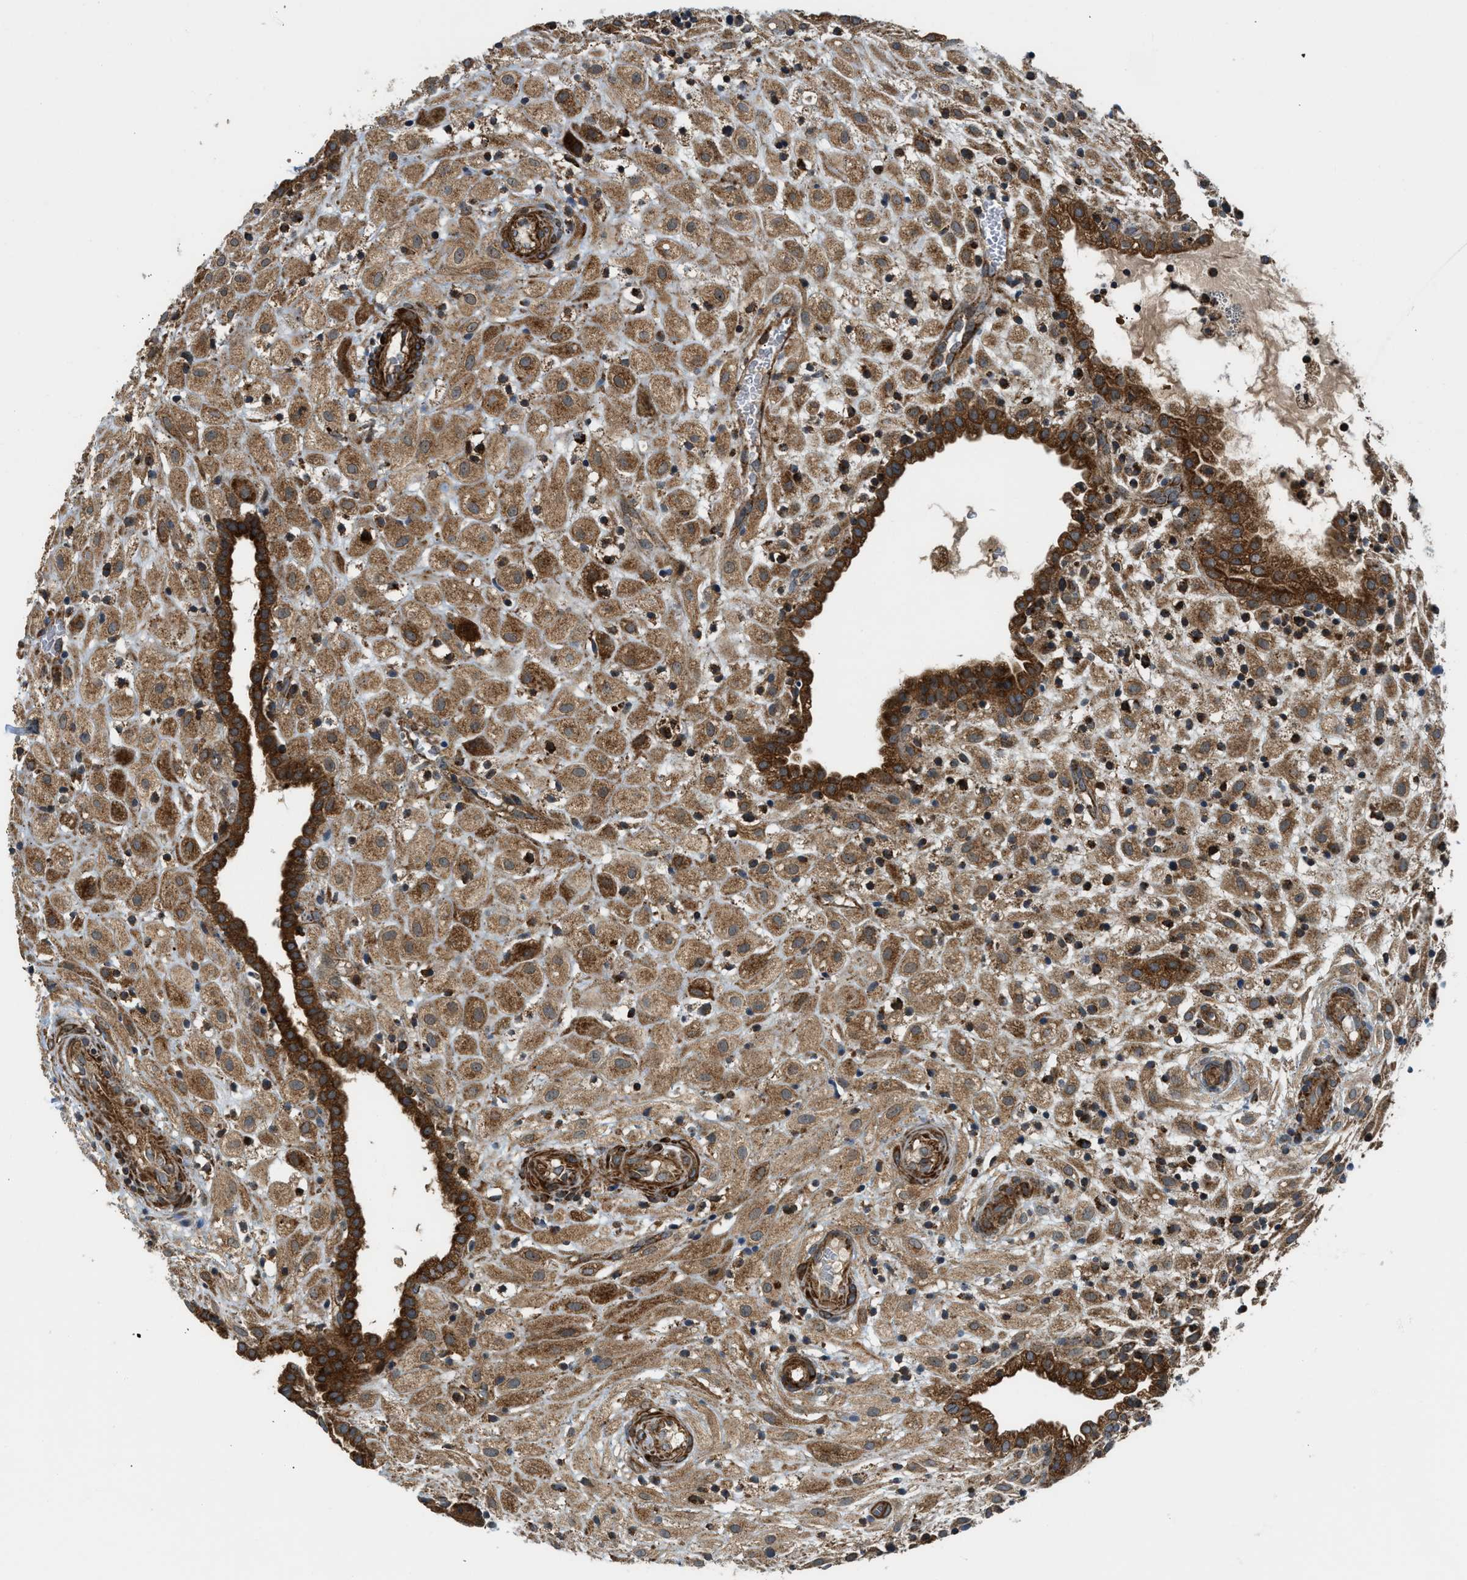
{"staining": {"intensity": "moderate", "quantity": ">75%", "location": "cytoplasmic/membranous"}, "tissue": "placenta", "cell_type": "Decidual cells", "image_type": "normal", "snomed": [{"axis": "morphology", "description": "Normal tissue, NOS"}, {"axis": "topography", "description": "Placenta"}], "caption": "Approximately >75% of decidual cells in benign human placenta exhibit moderate cytoplasmic/membranous protein staining as visualized by brown immunohistochemical staining.", "gene": "SESN2", "patient": {"sex": "female", "age": 18}}